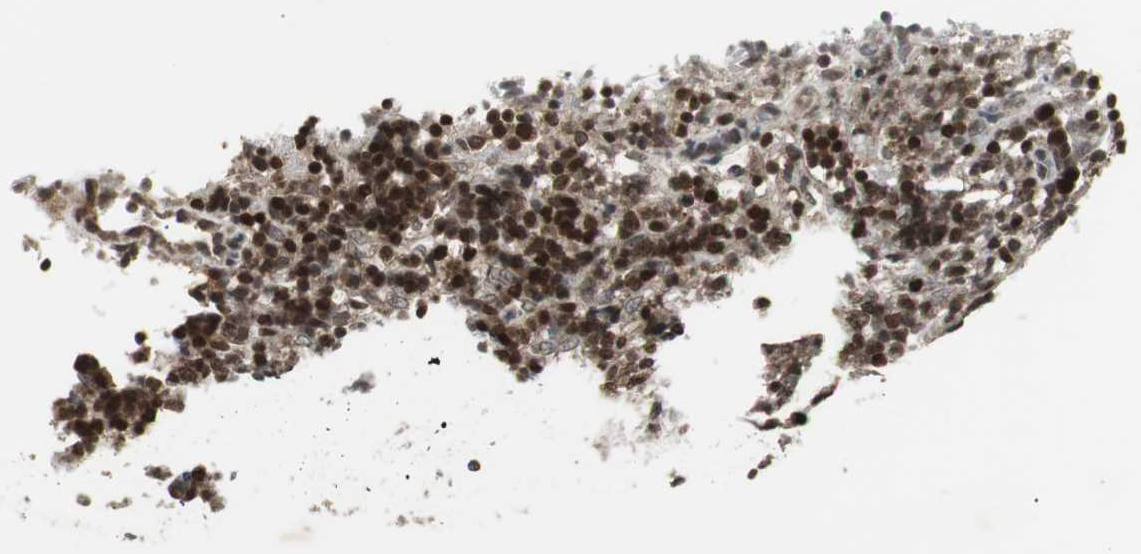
{"staining": {"intensity": "strong", "quantity": ">75%", "location": "nuclear"}, "tissue": "lymphoma", "cell_type": "Tumor cells", "image_type": "cancer", "snomed": [{"axis": "morphology", "description": "Malignant lymphoma, non-Hodgkin's type, High grade"}, {"axis": "topography", "description": "Lymph node"}], "caption": "Strong nuclear expression for a protein is appreciated in about >75% of tumor cells of malignant lymphoma, non-Hodgkin's type (high-grade) using immunohistochemistry (IHC).", "gene": "MPG", "patient": {"sex": "female", "age": 76}}